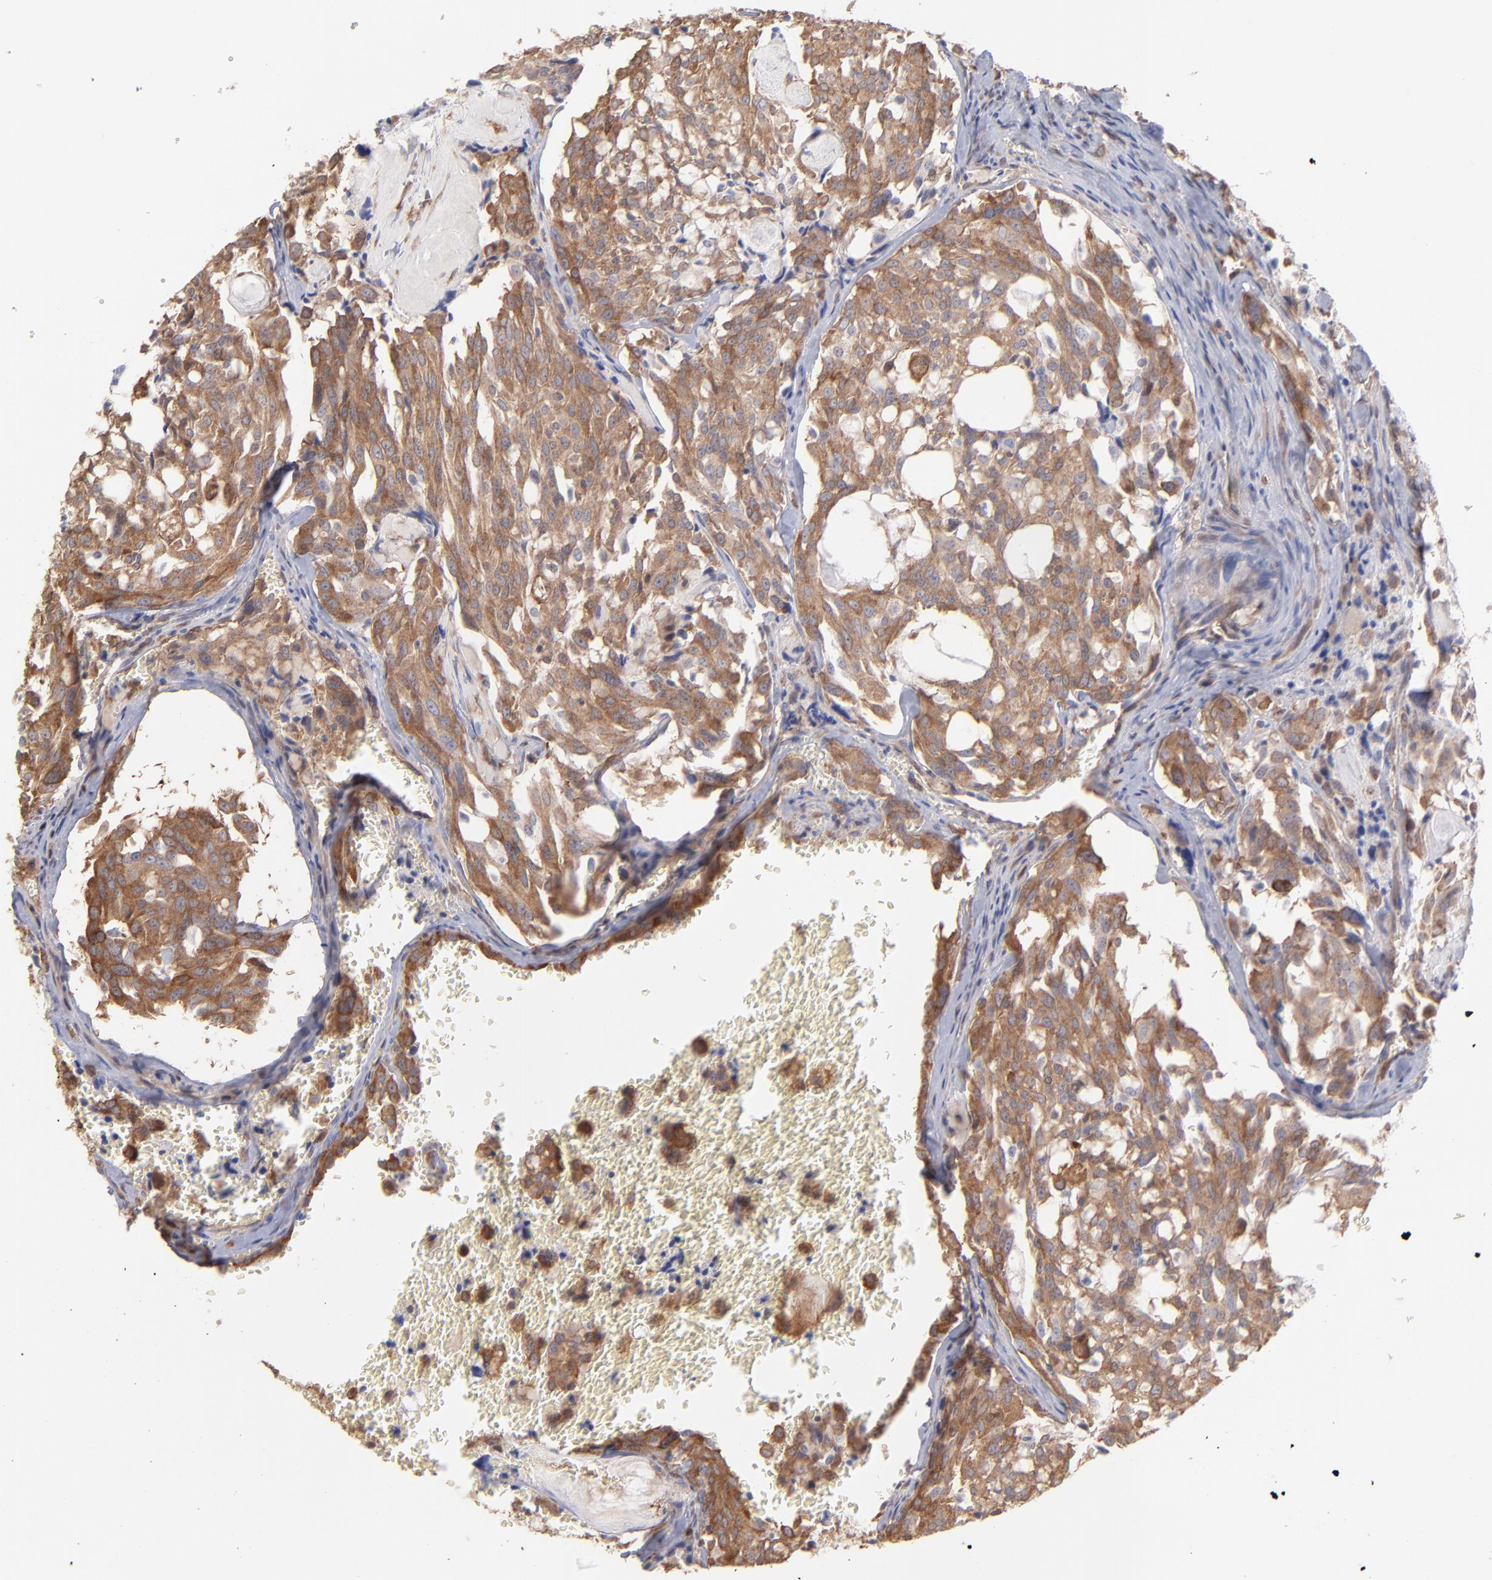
{"staining": {"intensity": "moderate", "quantity": ">75%", "location": "cytoplasmic/membranous"}, "tissue": "thyroid cancer", "cell_type": "Tumor cells", "image_type": "cancer", "snomed": [{"axis": "morphology", "description": "Carcinoma, NOS"}, {"axis": "morphology", "description": "Carcinoid, malignant, NOS"}, {"axis": "topography", "description": "Thyroid gland"}], "caption": "Immunohistochemical staining of human thyroid cancer reveals moderate cytoplasmic/membranous protein expression in approximately >75% of tumor cells.", "gene": "MAPRE1", "patient": {"sex": "male", "age": 33}}